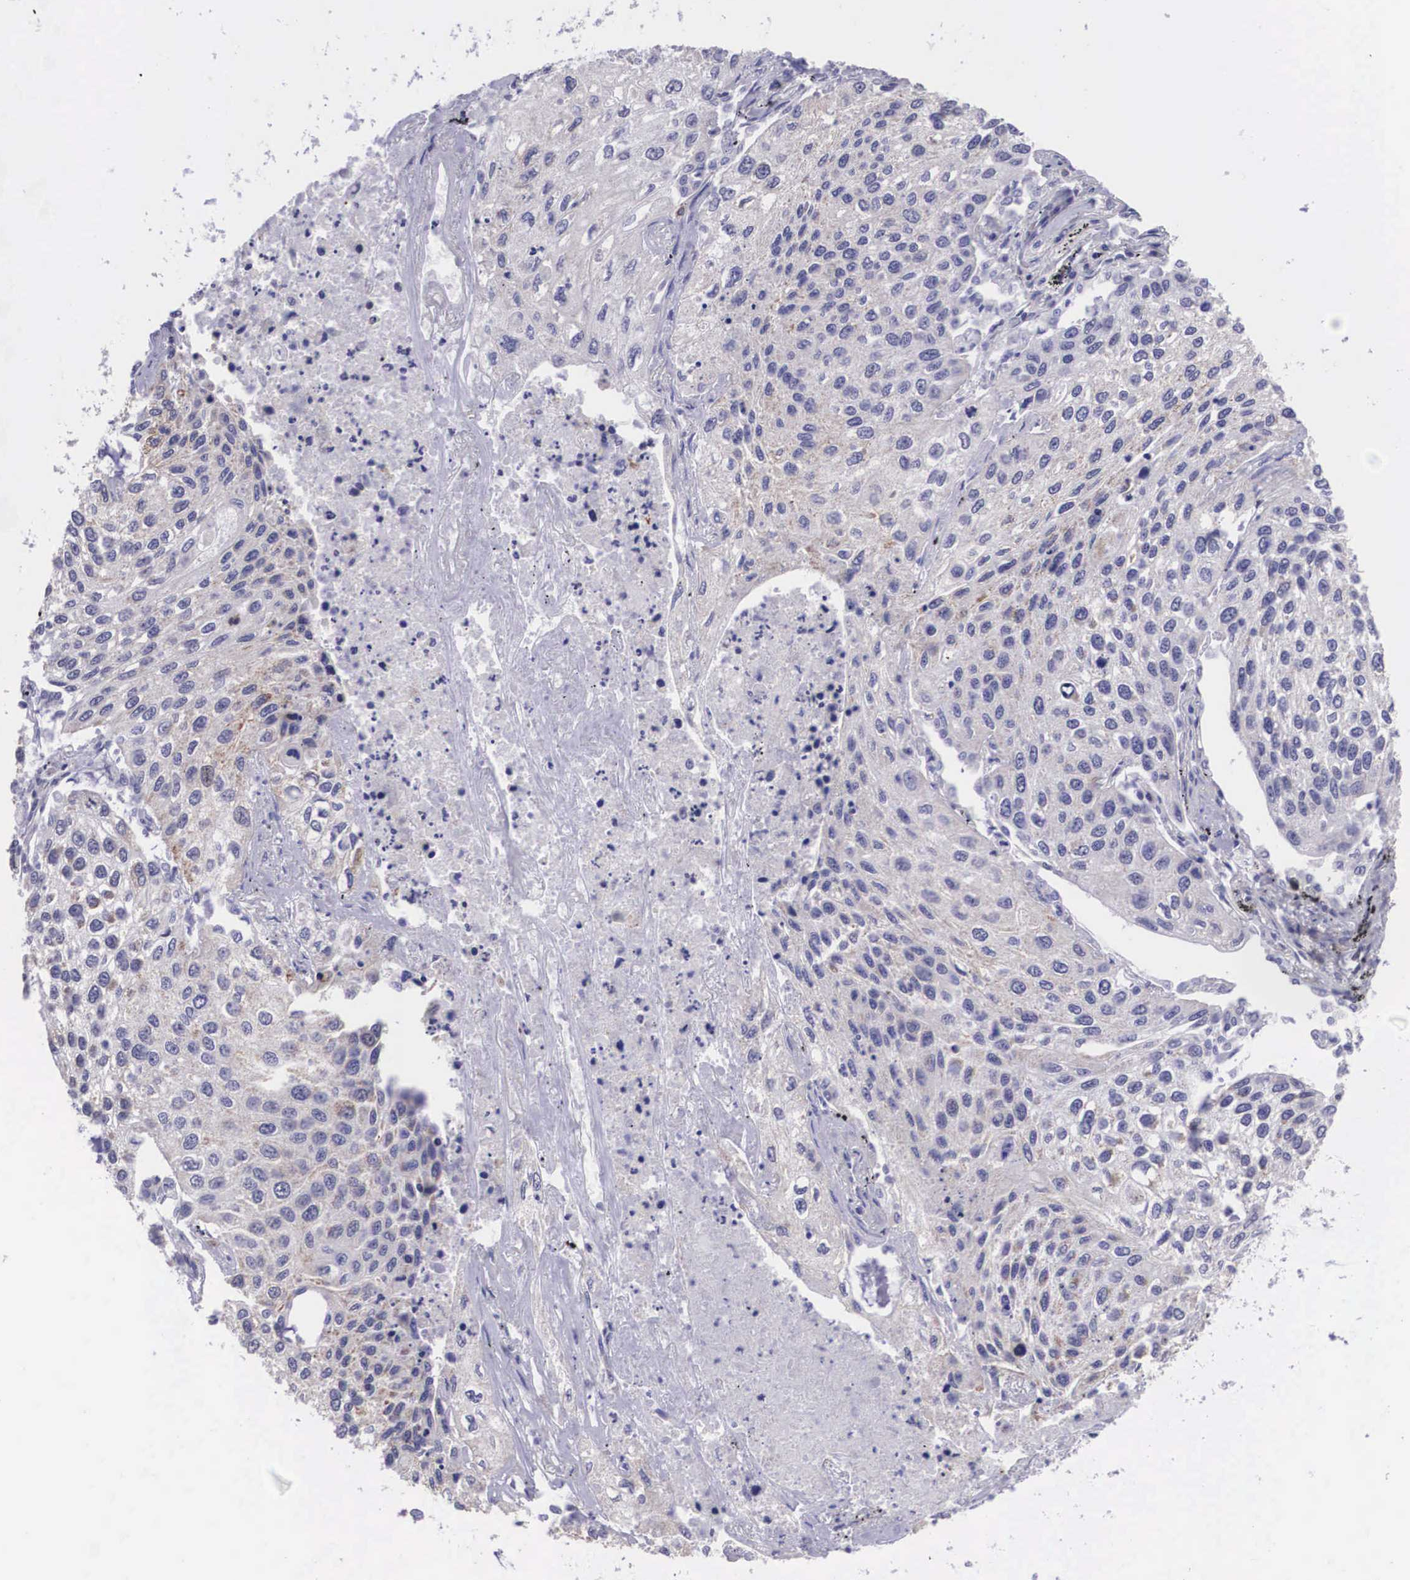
{"staining": {"intensity": "weak", "quantity": "<25%", "location": "cytoplasmic/membranous"}, "tissue": "lung cancer", "cell_type": "Tumor cells", "image_type": "cancer", "snomed": [{"axis": "morphology", "description": "Squamous cell carcinoma, NOS"}, {"axis": "topography", "description": "Lung"}], "caption": "Tumor cells show no significant protein staining in lung squamous cell carcinoma.", "gene": "ARG2", "patient": {"sex": "male", "age": 75}}